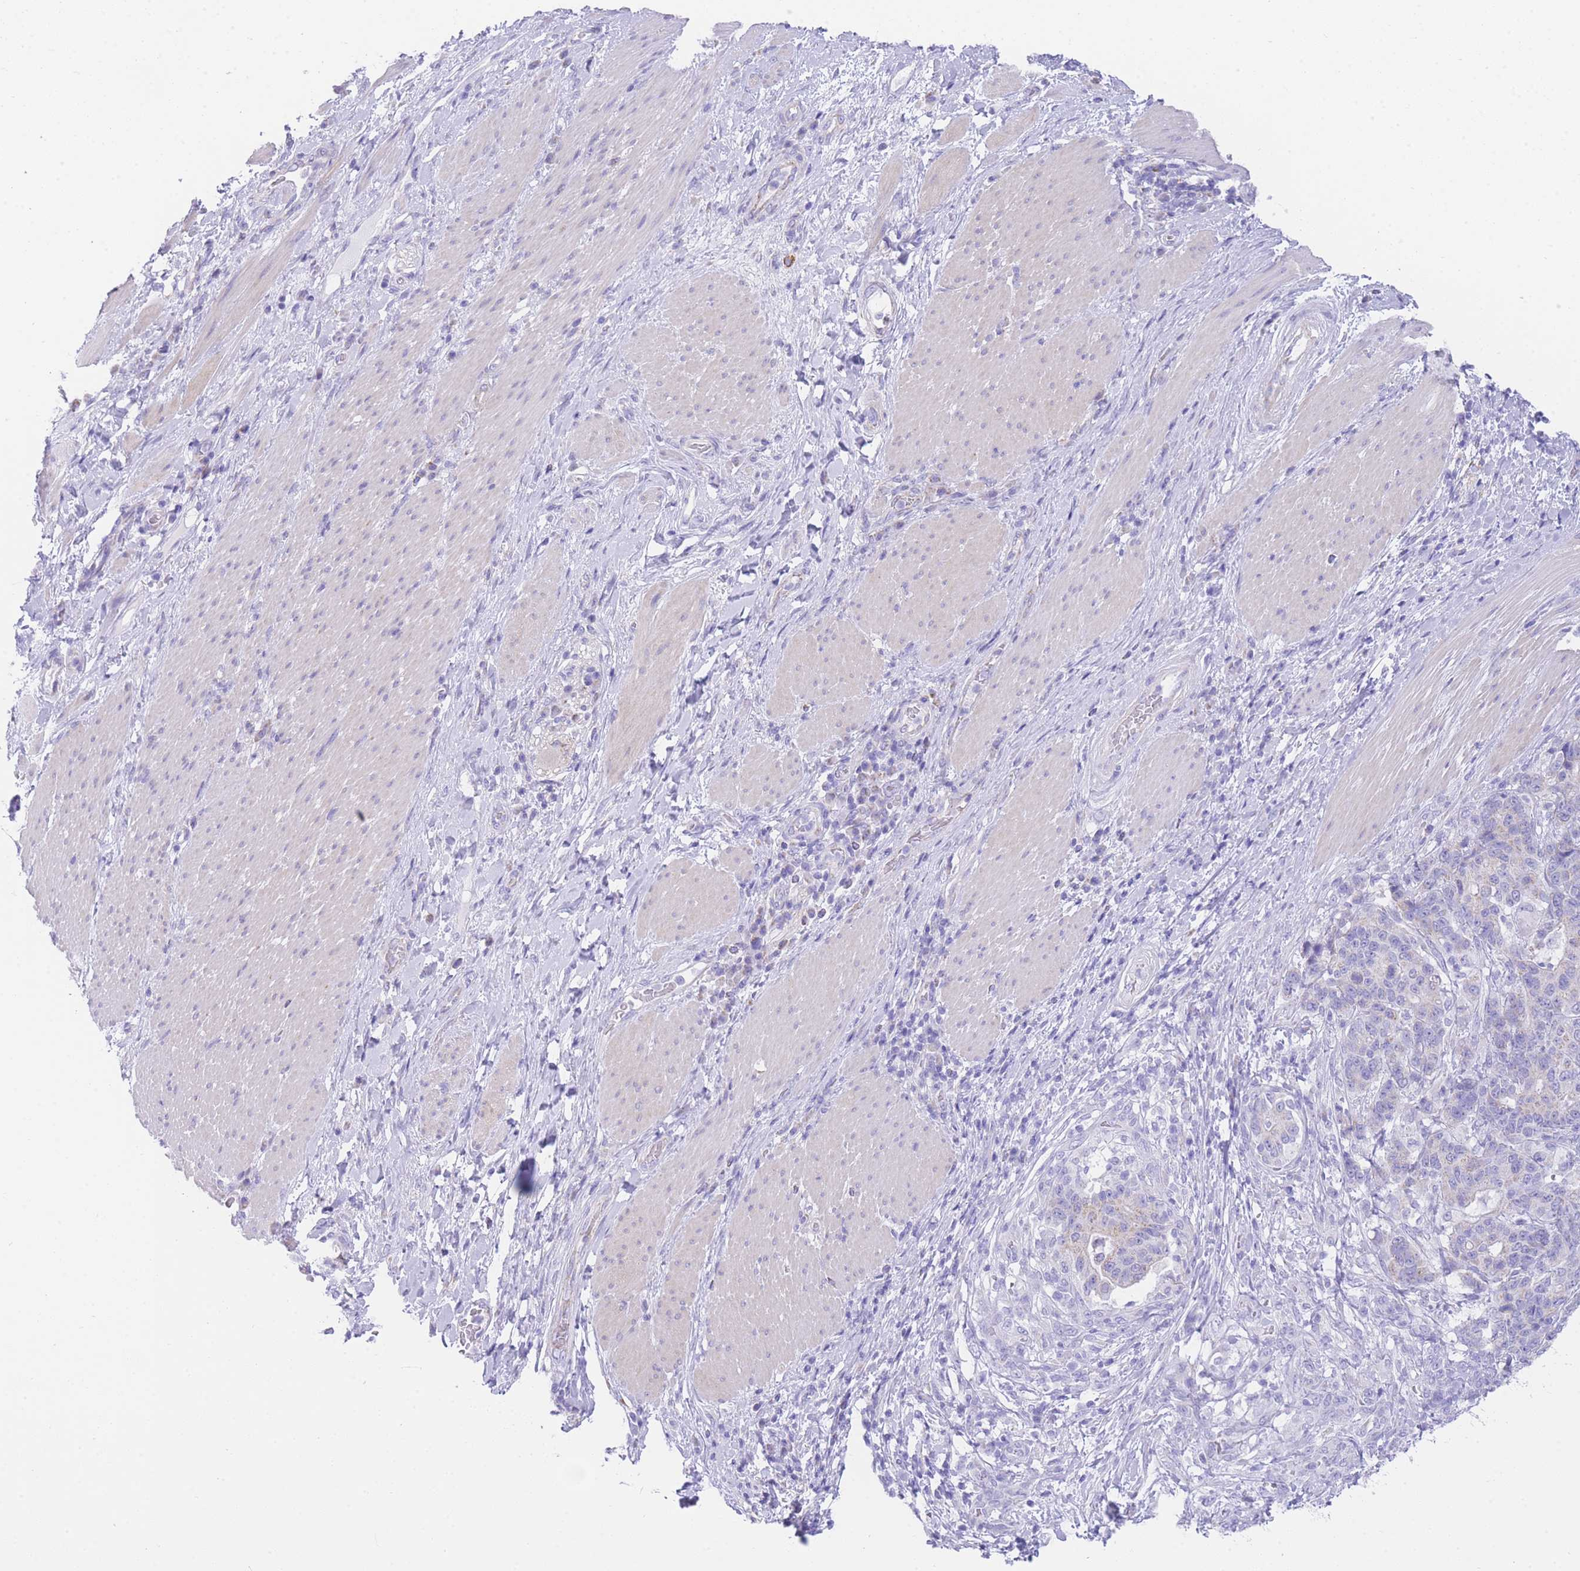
{"staining": {"intensity": "negative", "quantity": "none", "location": "none"}, "tissue": "stomach cancer", "cell_type": "Tumor cells", "image_type": "cancer", "snomed": [{"axis": "morphology", "description": "Normal tissue, NOS"}, {"axis": "morphology", "description": "Adenocarcinoma, NOS"}, {"axis": "topography", "description": "Stomach"}], "caption": "An immunohistochemistry photomicrograph of stomach cancer (adenocarcinoma) is shown. There is no staining in tumor cells of stomach cancer (adenocarcinoma).", "gene": "ACSM4", "patient": {"sex": "female", "age": 64}}